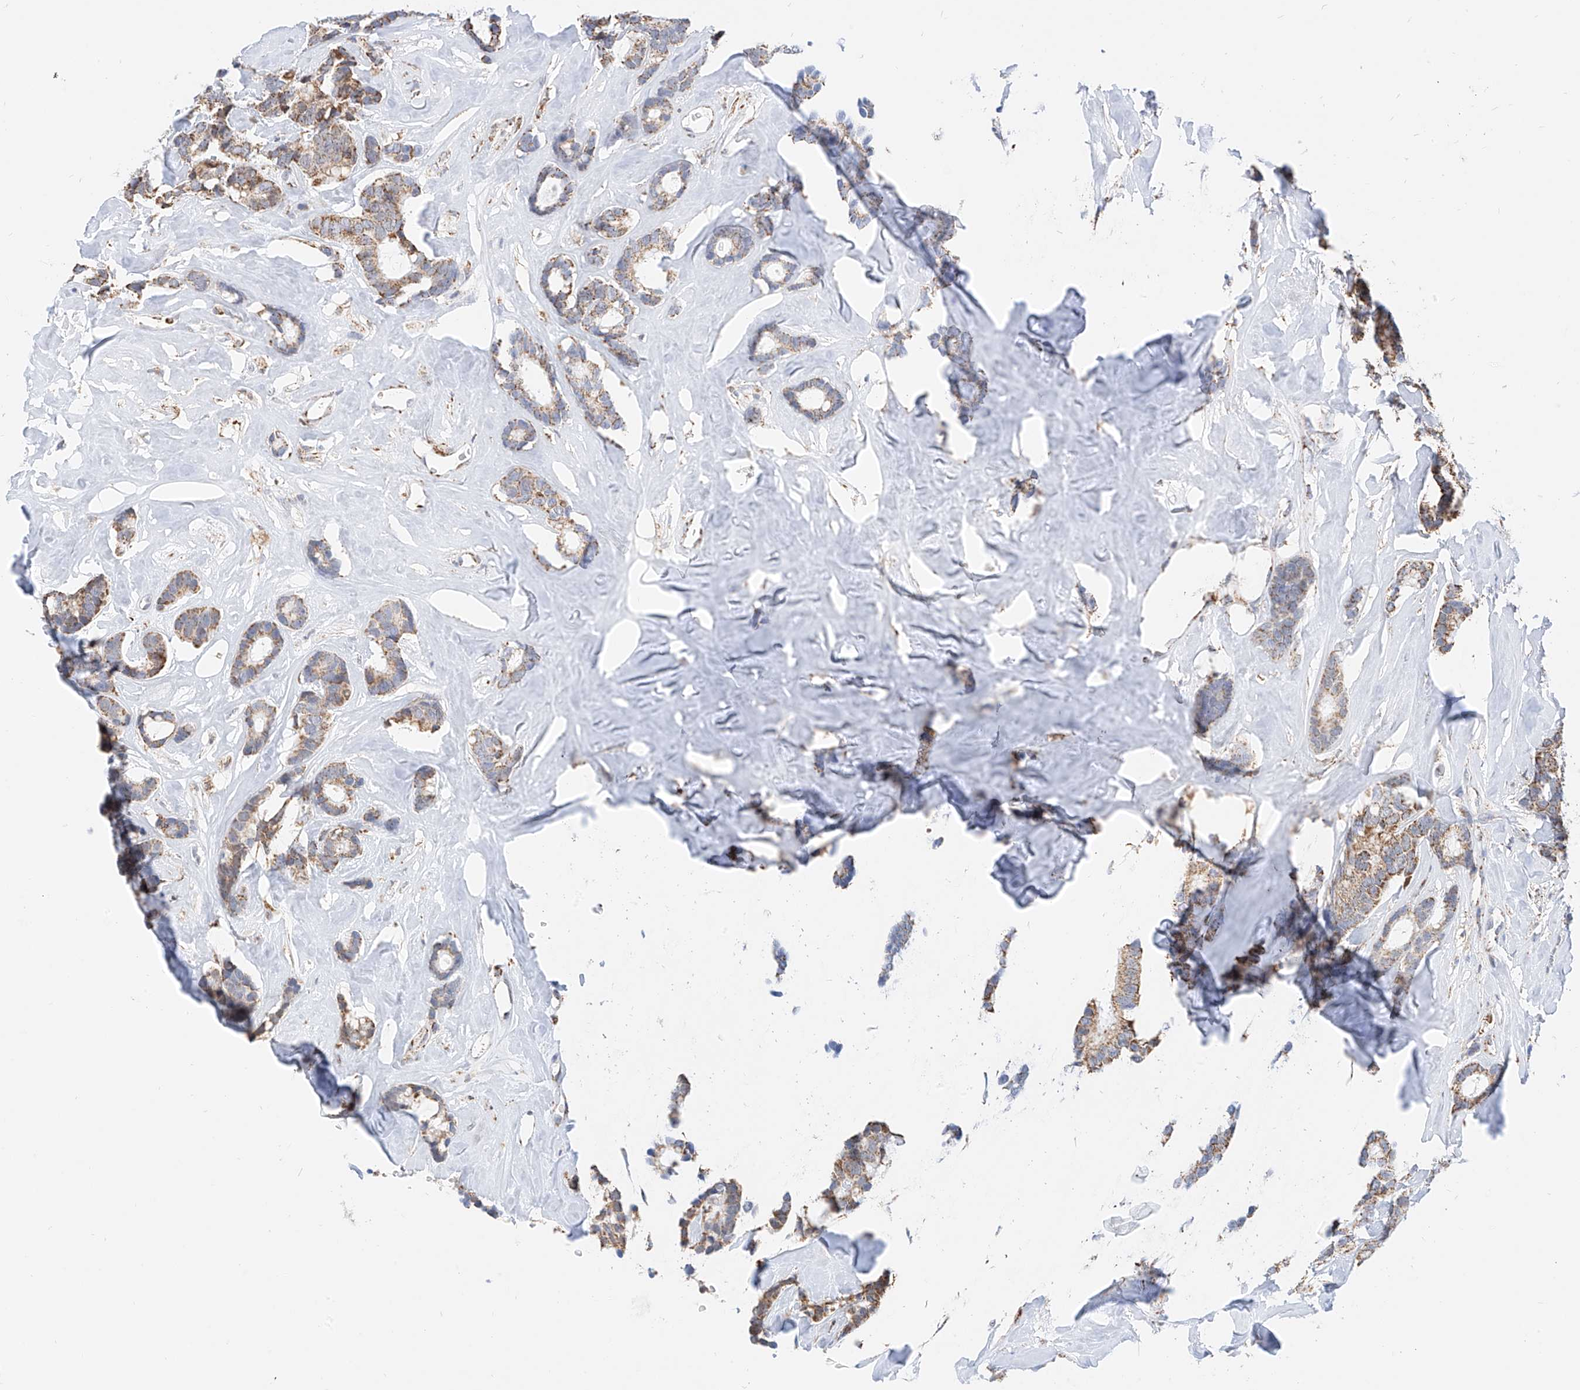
{"staining": {"intensity": "moderate", "quantity": ">75%", "location": "cytoplasmic/membranous"}, "tissue": "breast cancer", "cell_type": "Tumor cells", "image_type": "cancer", "snomed": [{"axis": "morphology", "description": "Duct carcinoma"}, {"axis": "topography", "description": "Breast"}], "caption": "This micrograph displays immunohistochemistry (IHC) staining of human infiltrating ductal carcinoma (breast), with medium moderate cytoplasmic/membranous staining in approximately >75% of tumor cells.", "gene": "NALCN", "patient": {"sex": "female", "age": 40}}